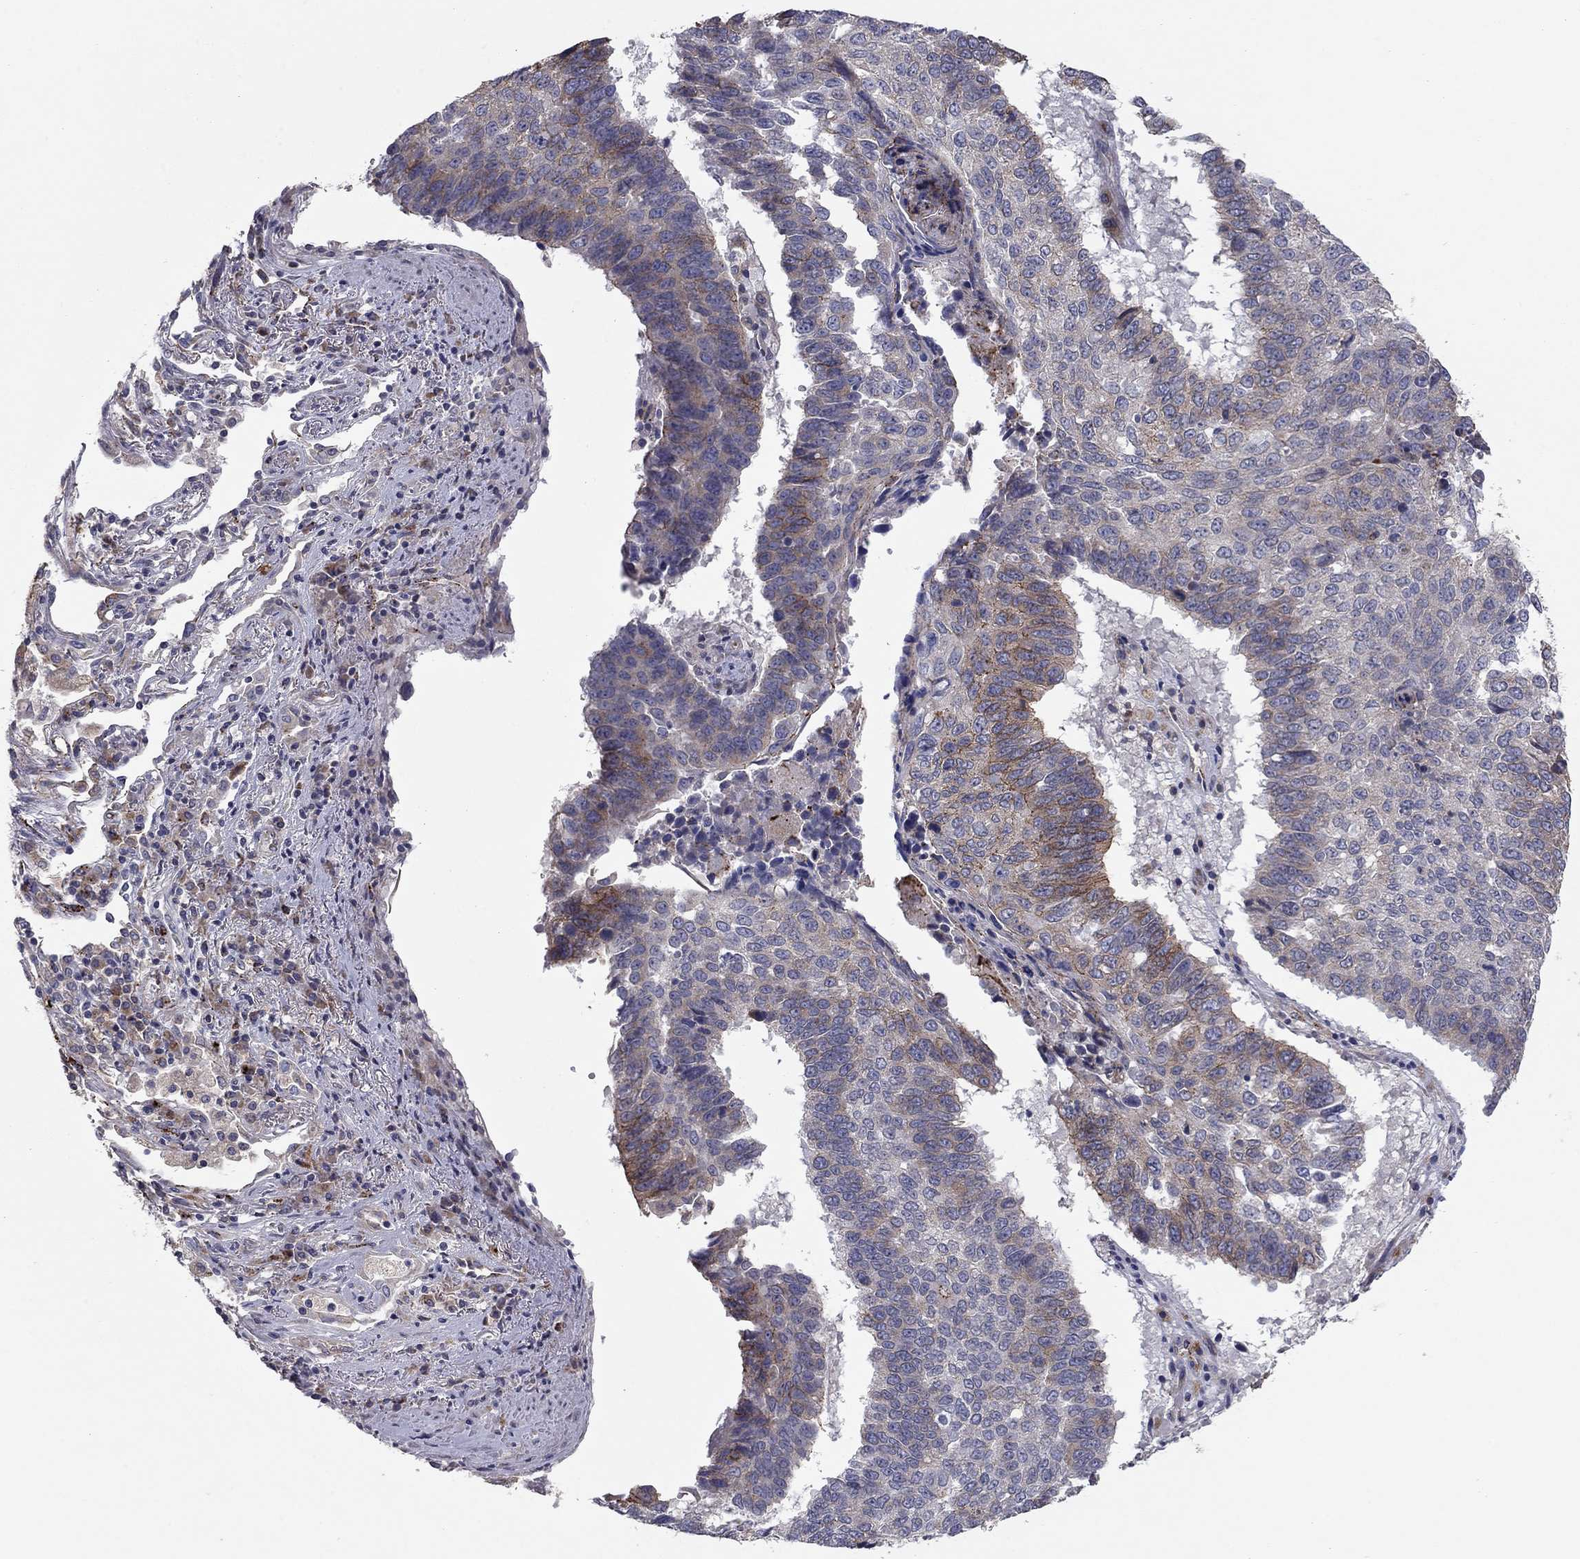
{"staining": {"intensity": "moderate", "quantity": "<25%", "location": "cytoplasmic/membranous"}, "tissue": "lung cancer", "cell_type": "Tumor cells", "image_type": "cancer", "snomed": [{"axis": "morphology", "description": "Squamous cell carcinoma, NOS"}, {"axis": "topography", "description": "Lung"}], "caption": "High-power microscopy captured an immunohistochemistry micrograph of lung cancer (squamous cell carcinoma), revealing moderate cytoplasmic/membranous positivity in approximately <25% of tumor cells.", "gene": "YIF1A", "patient": {"sex": "male", "age": 73}}